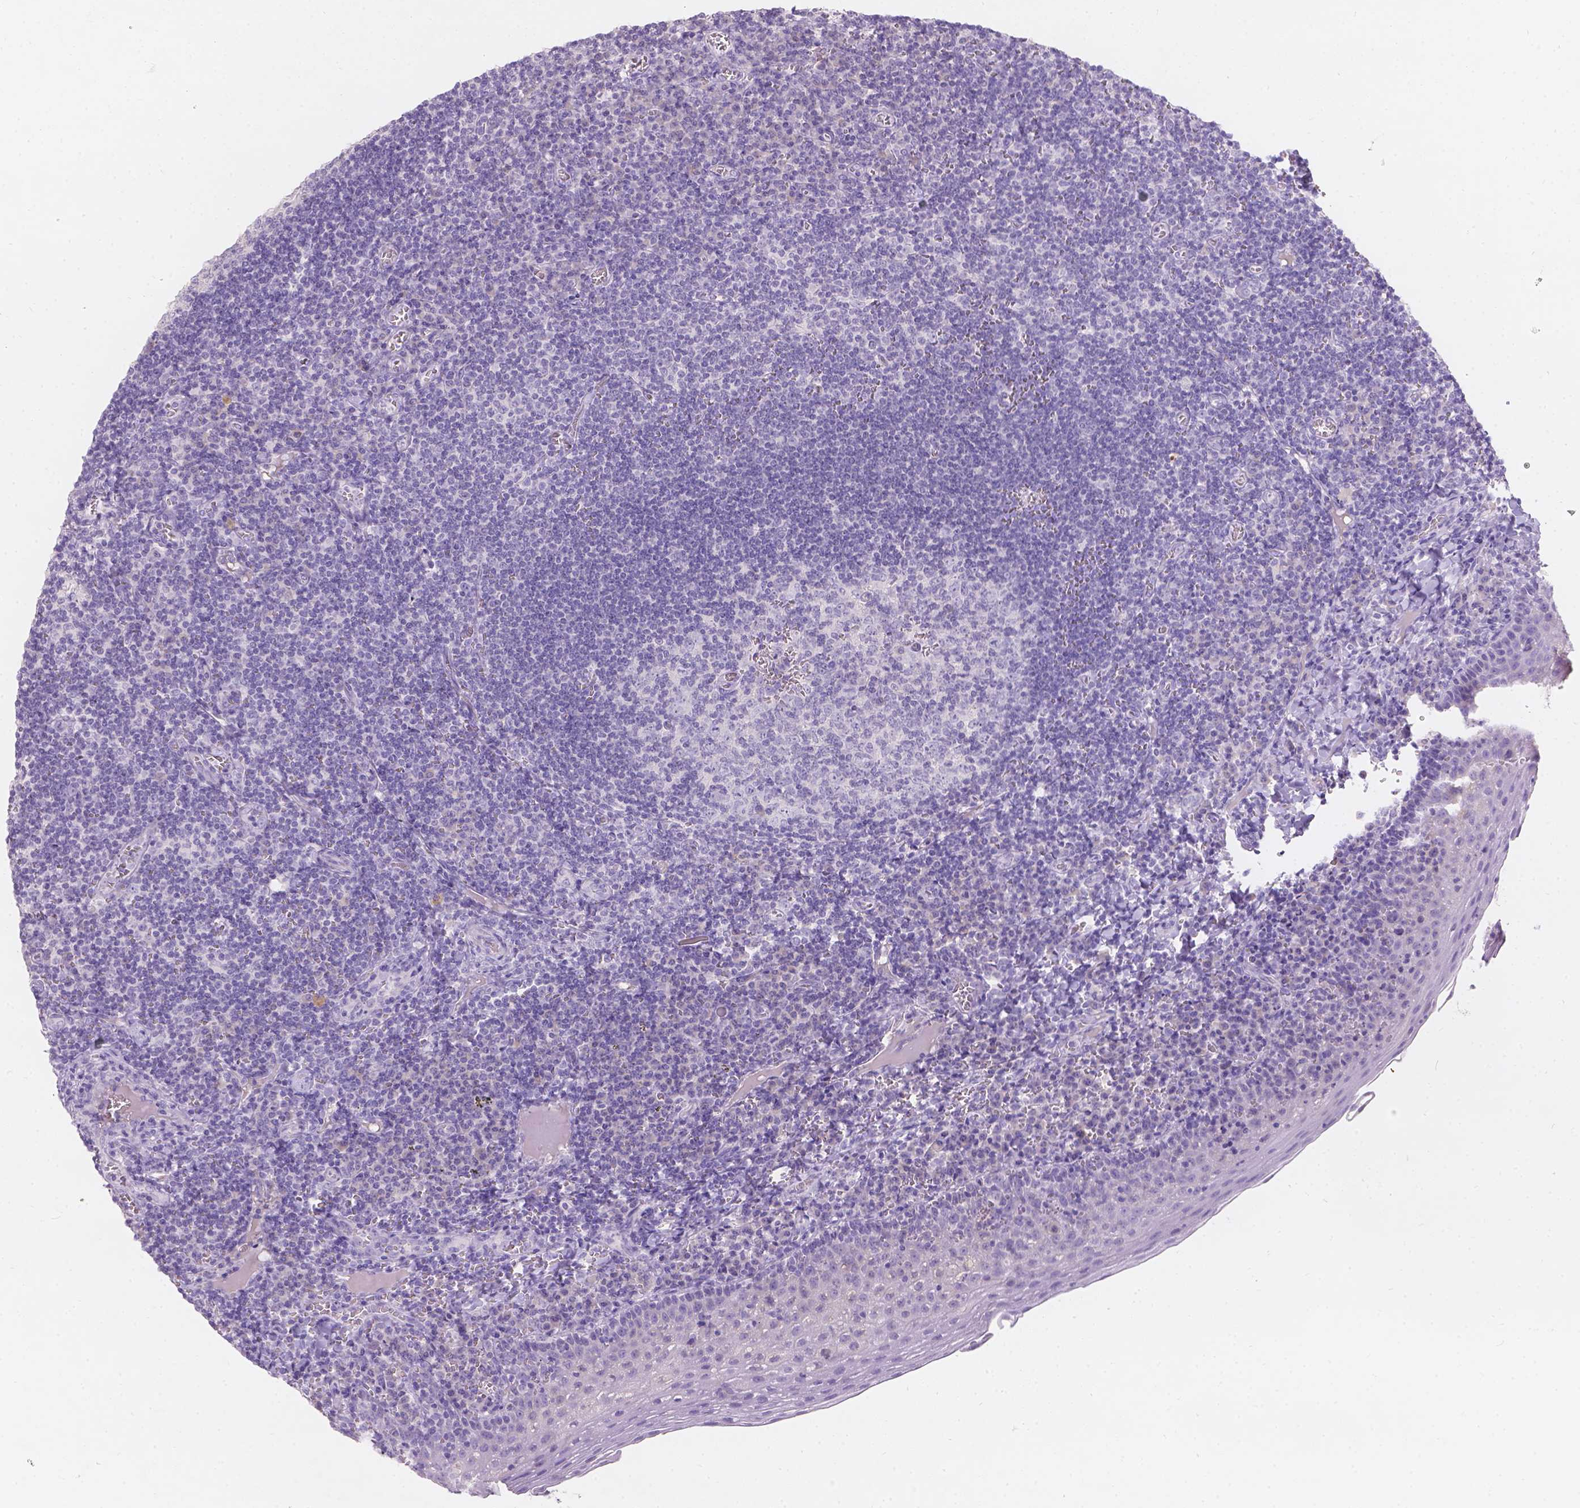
{"staining": {"intensity": "negative", "quantity": "none", "location": "none"}, "tissue": "tonsil", "cell_type": "Germinal center cells", "image_type": "normal", "snomed": [{"axis": "morphology", "description": "Normal tissue, NOS"}, {"axis": "morphology", "description": "Inflammation, NOS"}, {"axis": "topography", "description": "Tonsil"}], "caption": "DAB immunohistochemical staining of unremarkable tonsil demonstrates no significant expression in germinal center cells. (DAB (3,3'-diaminobenzidine) immunohistochemistry, high magnification).", "gene": "GAL3ST2", "patient": {"sex": "female", "age": 31}}